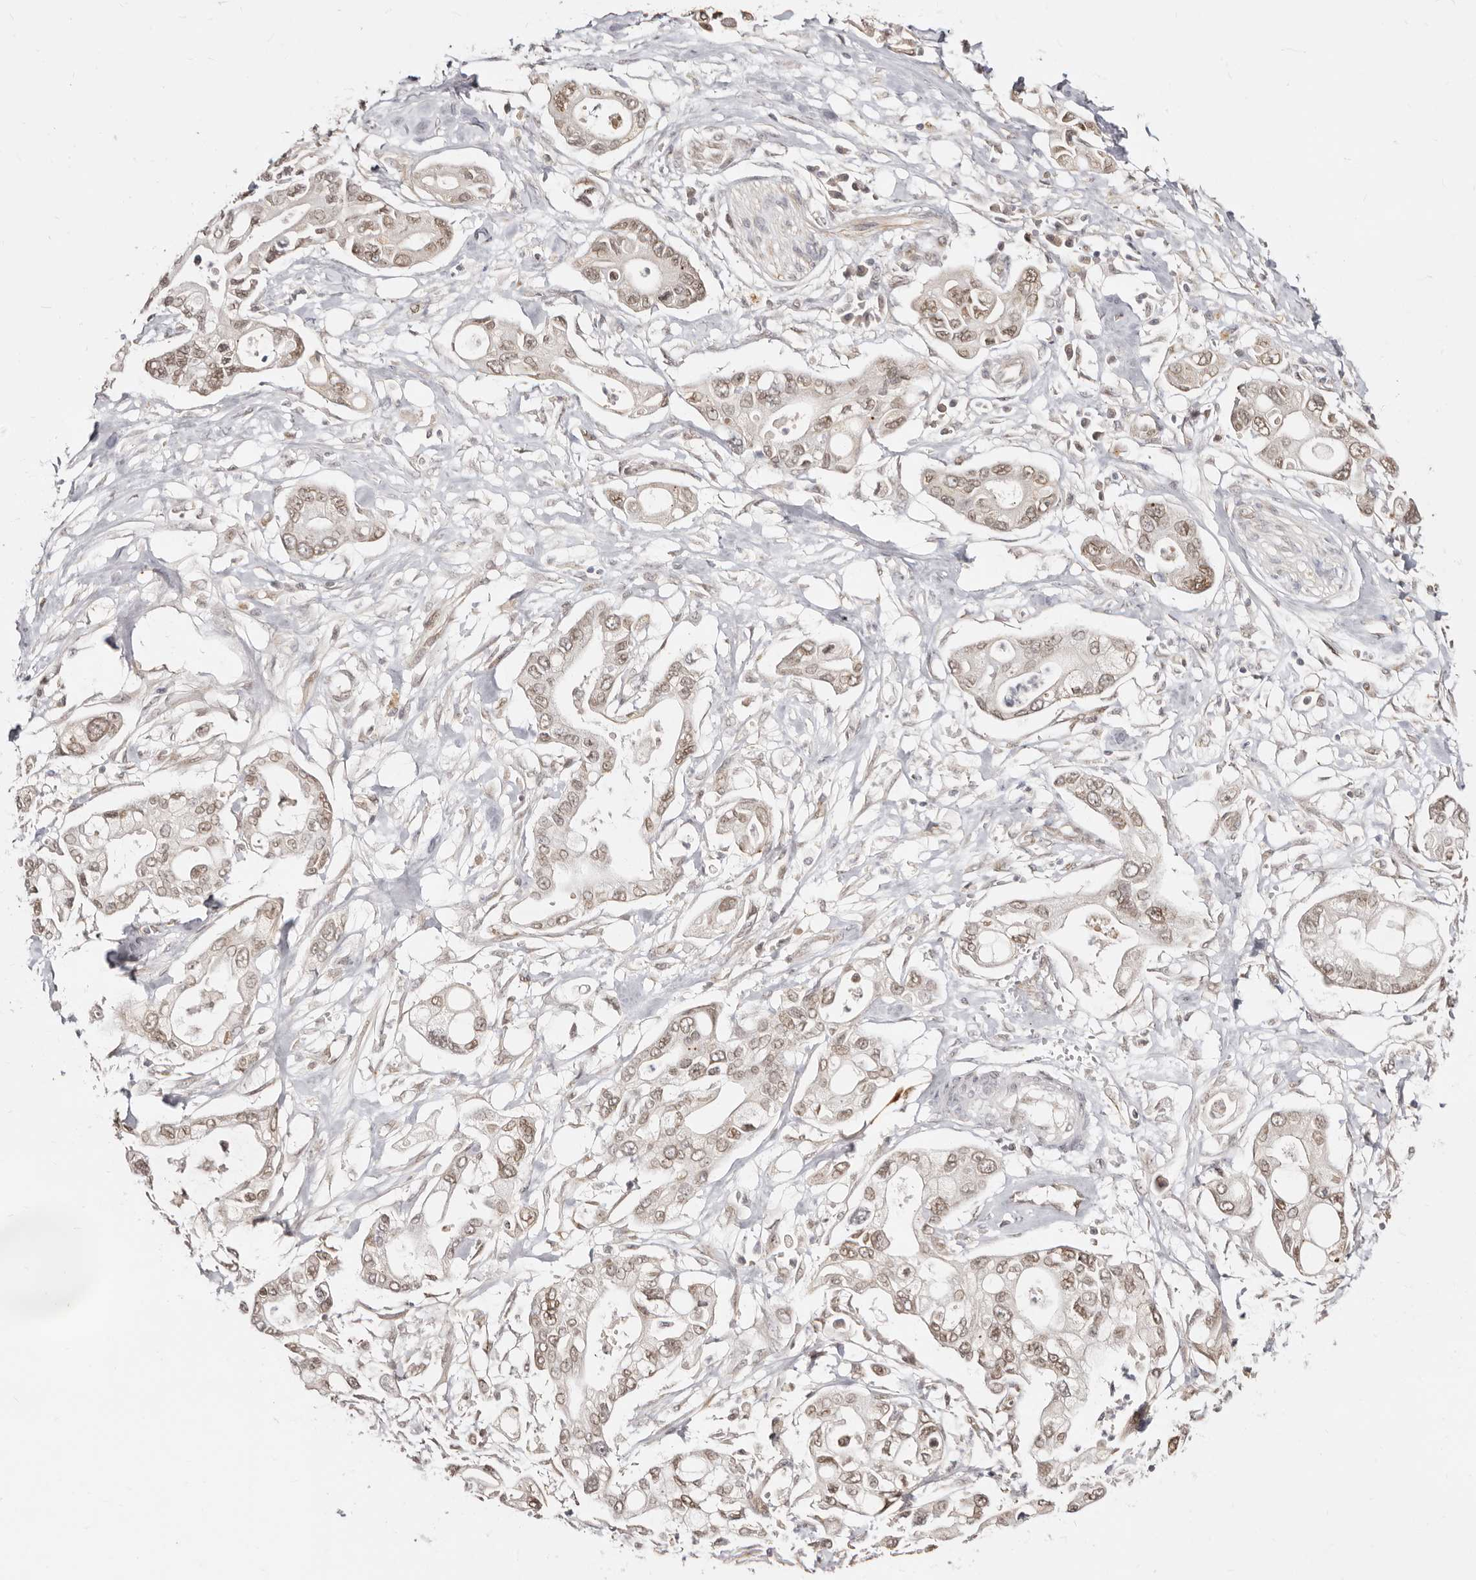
{"staining": {"intensity": "moderate", "quantity": ">75%", "location": "nuclear"}, "tissue": "pancreatic cancer", "cell_type": "Tumor cells", "image_type": "cancer", "snomed": [{"axis": "morphology", "description": "Adenocarcinoma, NOS"}, {"axis": "topography", "description": "Pancreas"}], "caption": "Pancreatic cancer (adenocarcinoma) was stained to show a protein in brown. There is medium levels of moderate nuclear expression in about >75% of tumor cells.", "gene": "LCORL", "patient": {"sex": "male", "age": 68}}